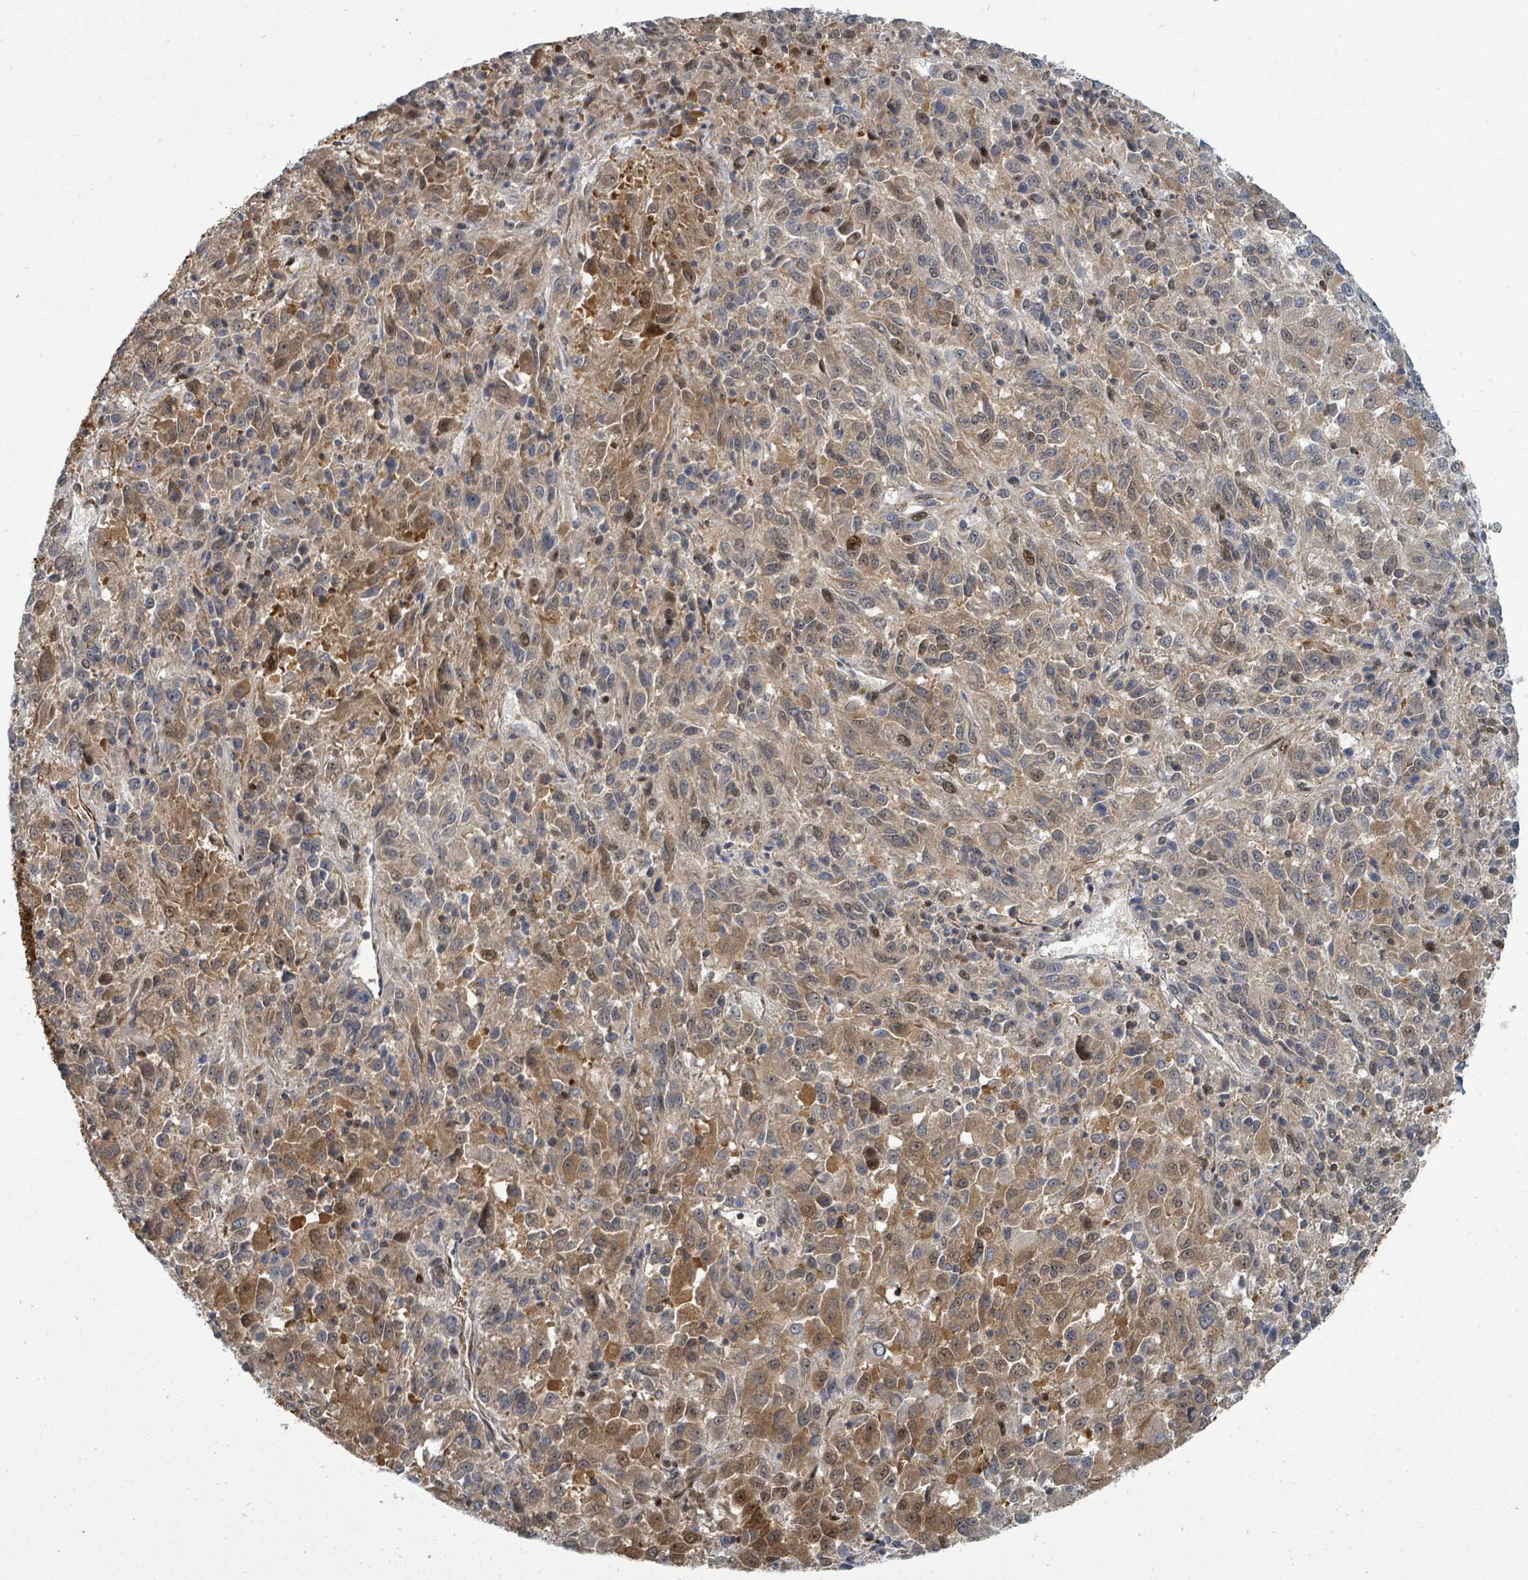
{"staining": {"intensity": "moderate", "quantity": "25%-75%", "location": "cytoplasmic/membranous,nuclear"}, "tissue": "melanoma", "cell_type": "Tumor cells", "image_type": "cancer", "snomed": [{"axis": "morphology", "description": "Malignant melanoma, Metastatic site"}, {"axis": "topography", "description": "Lung"}], "caption": "The immunohistochemical stain shows moderate cytoplasmic/membranous and nuclear expression in tumor cells of malignant melanoma (metastatic site) tissue. The protein of interest is shown in brown color, while the nuclei are stained blue.", "gene": "TRDMT1", "patient": {"sex": "male", "age": 64}}